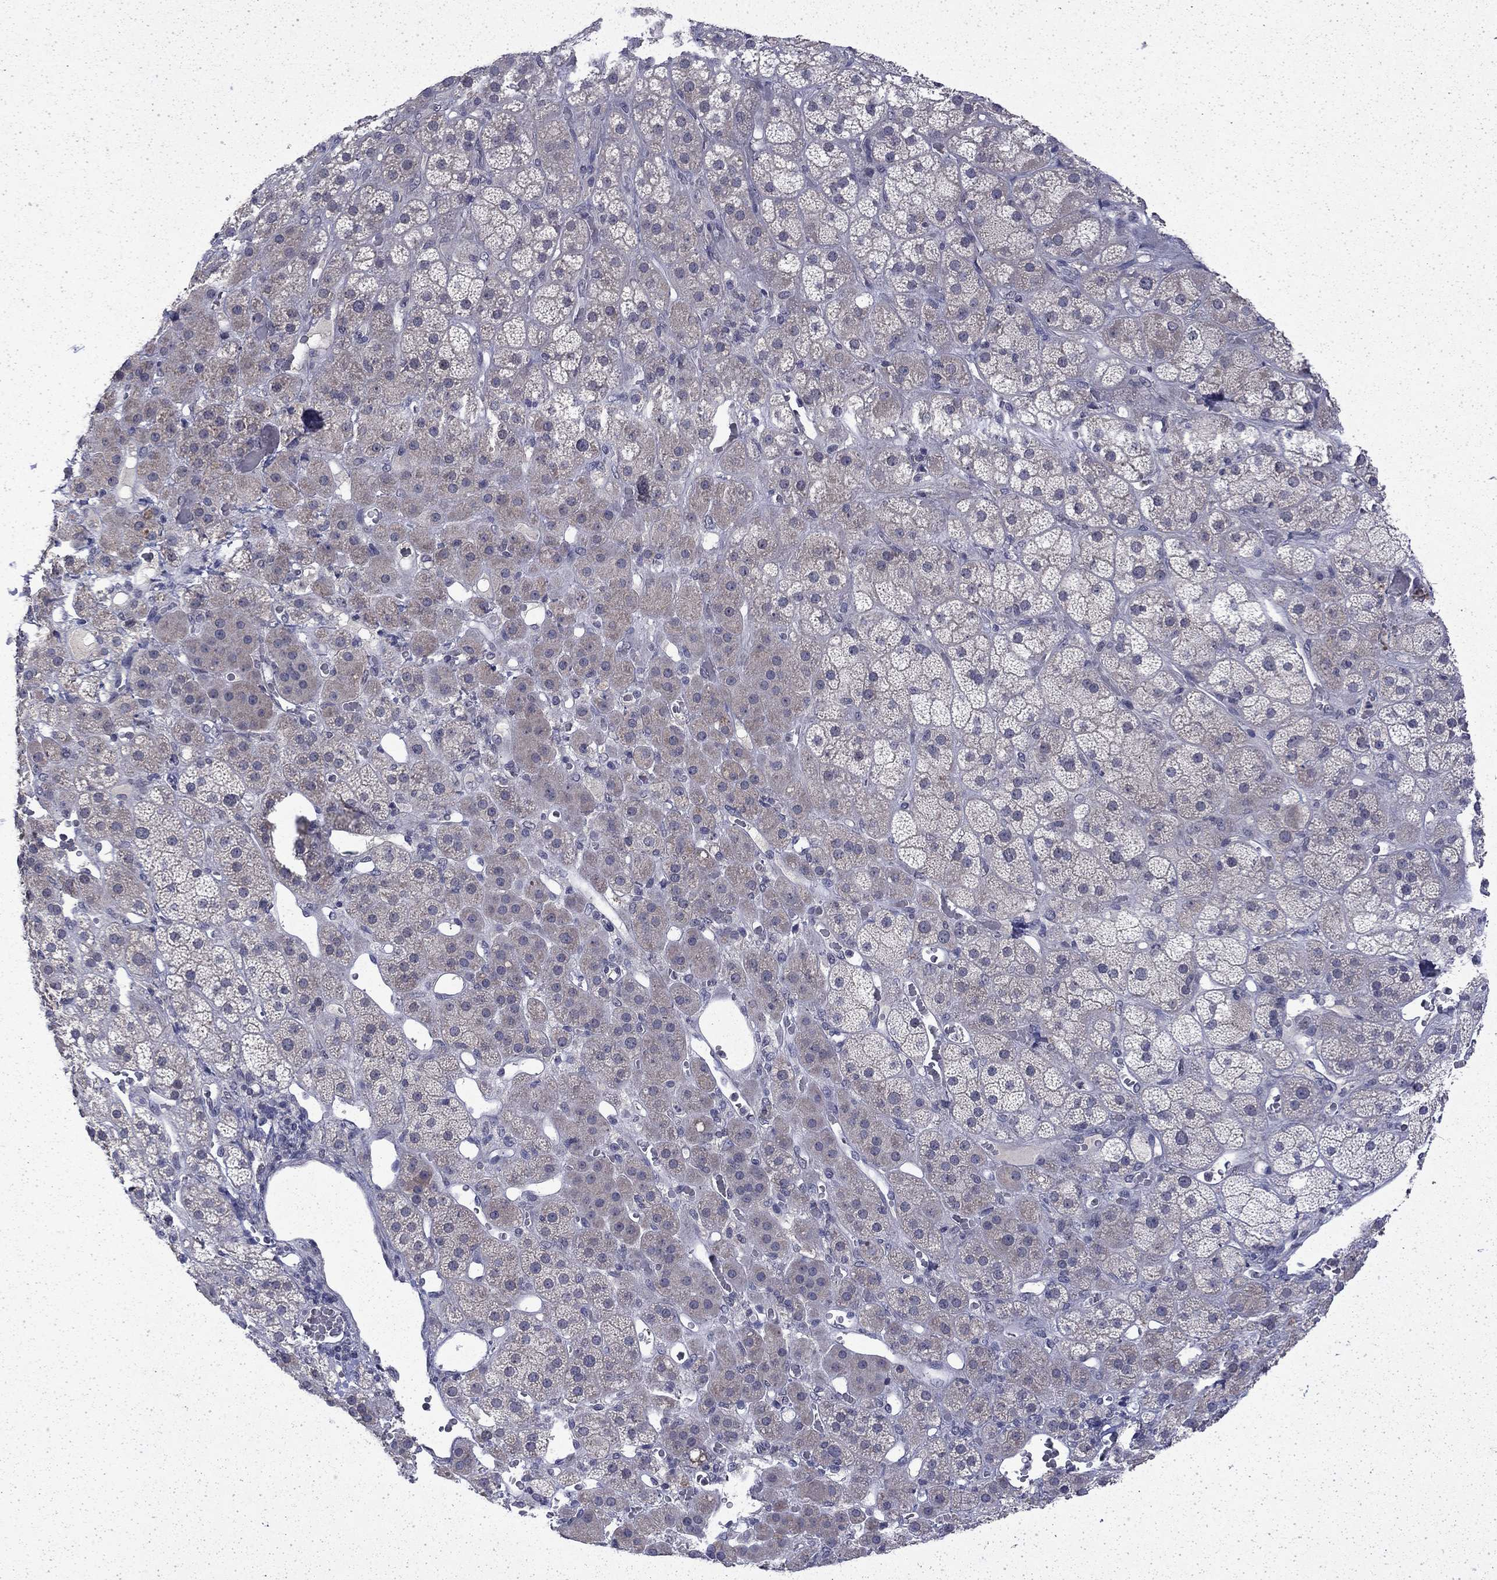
{"staining": {"intensity": "negative", "quantity": "none", "location": "none"}, "tissue": "adrenal gland", "cell_type": "Glandular cells", "image_type": "normal", "snomed": [{"axis": "morphology", "description": "Normal tissue, NOS"}, {"axis": "topography", "description": "Adrenal gland"}], "caption": "Immunohistochemical staining of unremarkable adrenal gland demonstrates no significant staining in glandular cells.", "gene": "CHAT", "patient": {"sex": "male", "age": 57}}